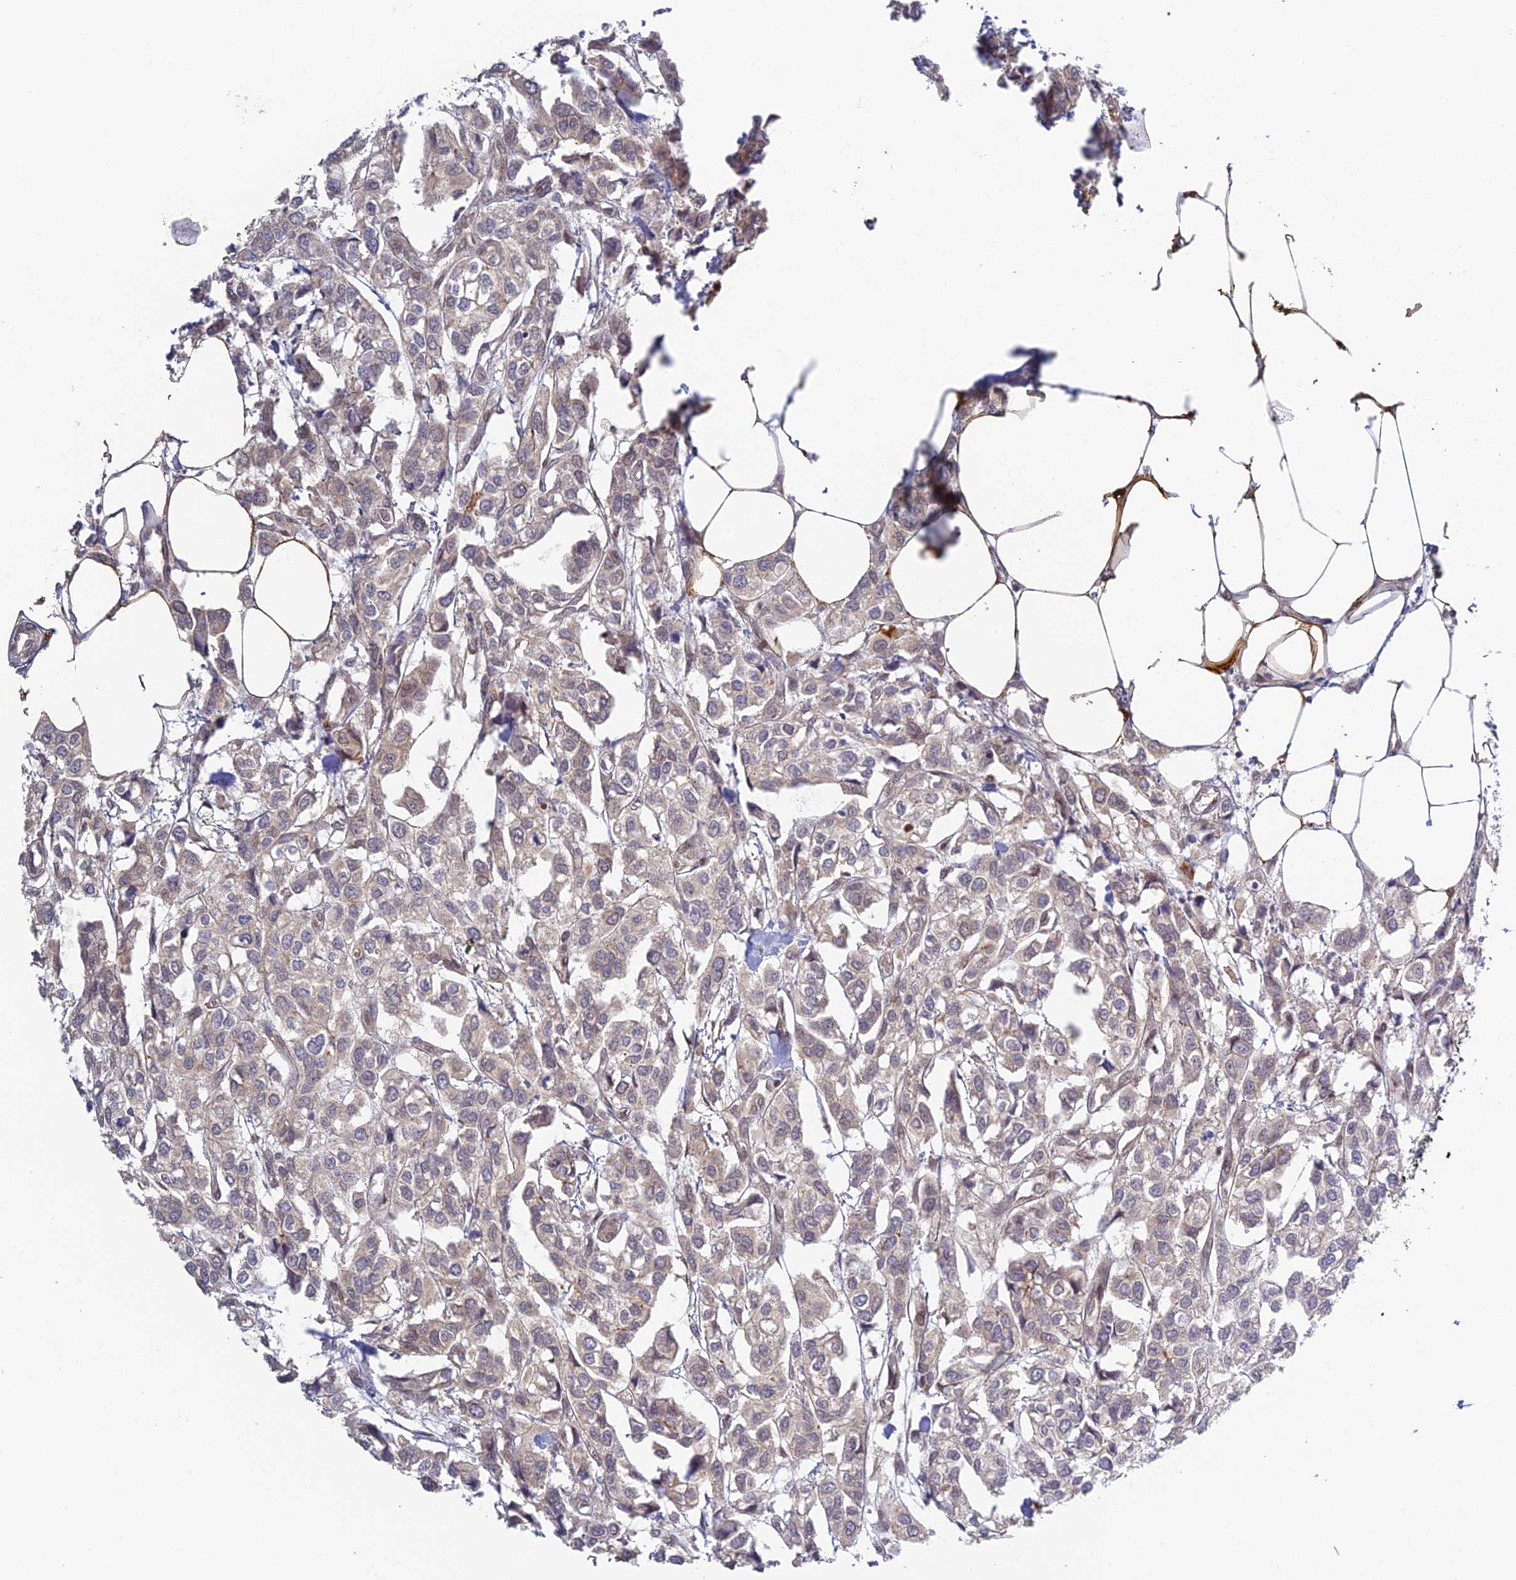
{"staining": {"intensity": "negative", "quantity": "none", "location": "none"}, "tissue": "urothelial cancer", "cell_type": "Tumor cells", "image_type": "cancer", "snomed": [{"axis": "morphology", "description": "Urothelial carcinoma, High grade"}, {"axis": "topography", "description": "Urinary bladder"}], "caption": "High magnification brightfield microscopy of urothelial cancer stained with DAB (brown) and counterstained with hematoxylin (blue): tumor cells show no significant positivity. (Immunohistochemistry (ihc), brightfield microscopy, high magnification).", "gene": "SKIC8", "patient": {"sex": "male", "age": 67}}